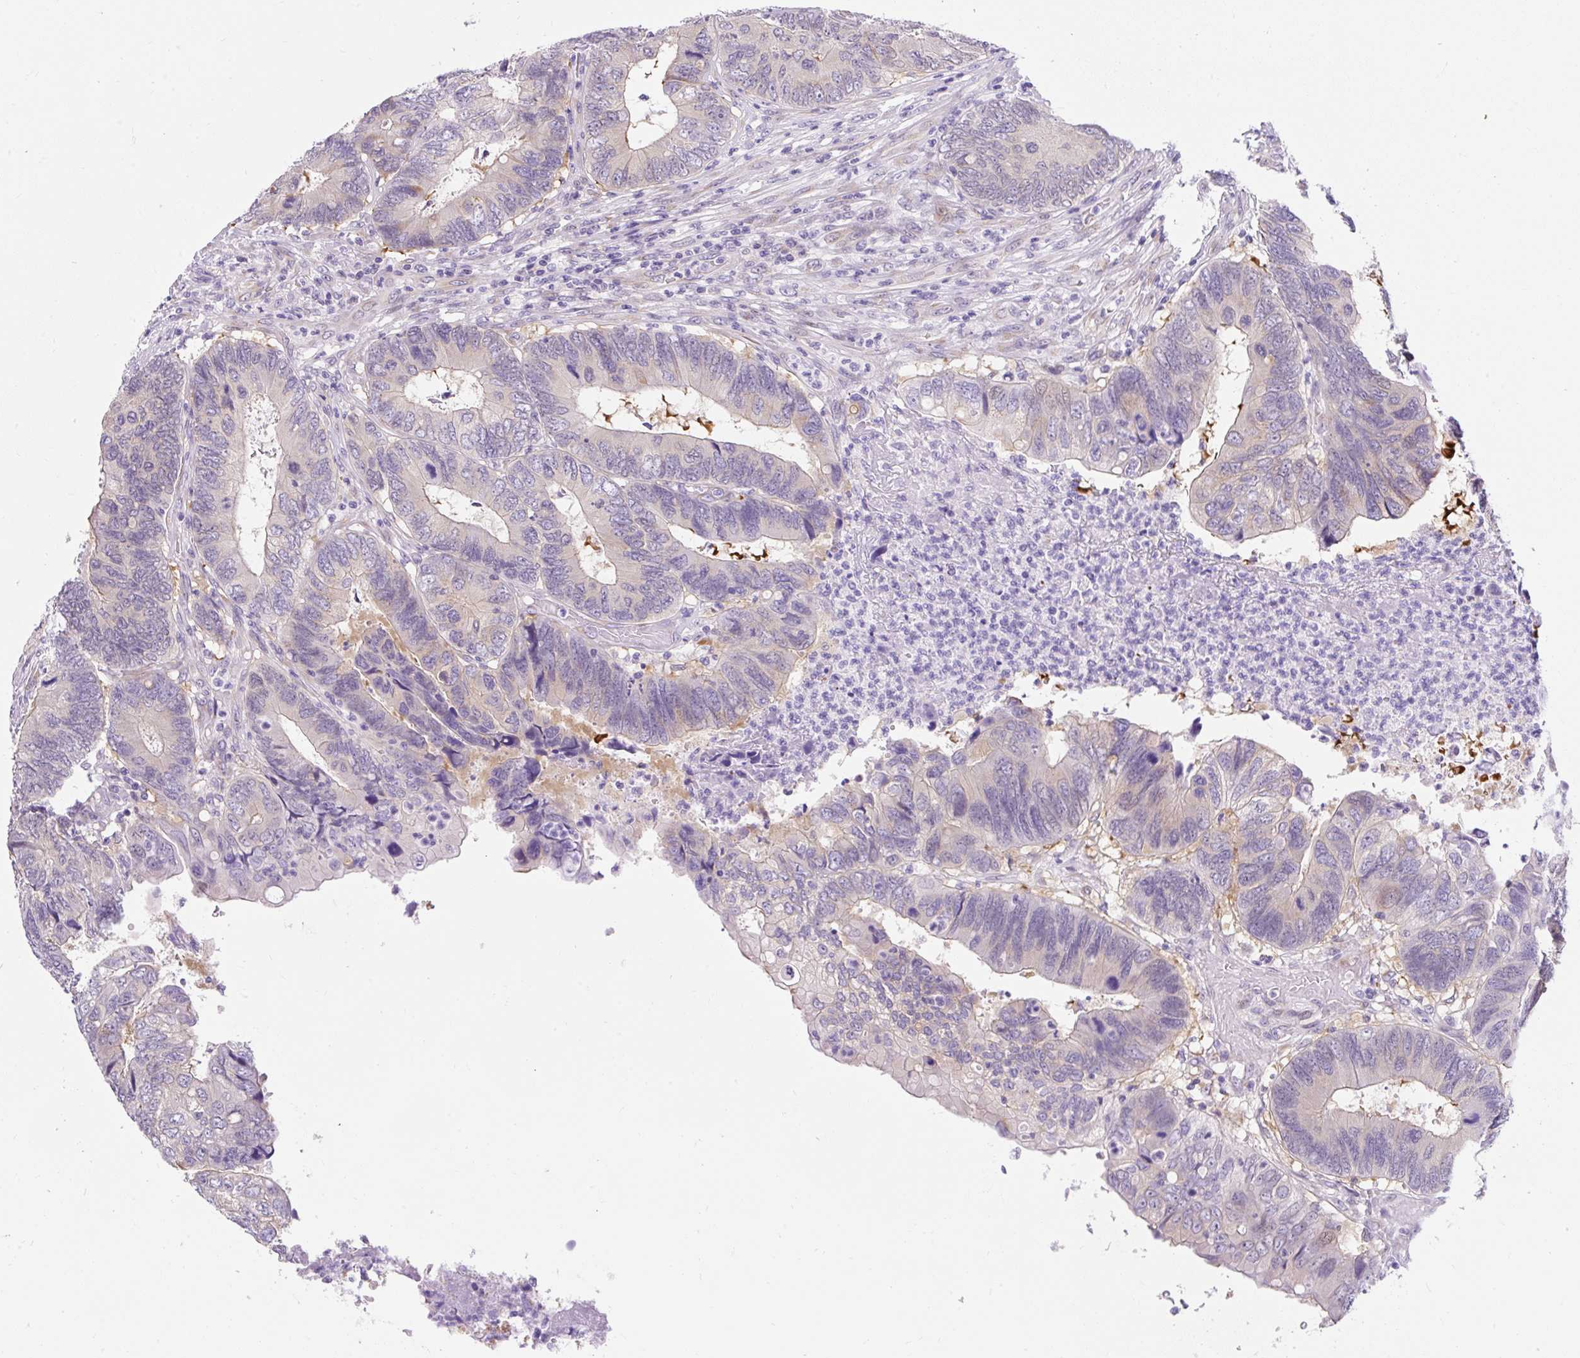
{"staining": {"intensity": "weak", "quantity": "25%-75%", "location": "cytoplasmic/membranous"}, "tissue": "colorectal cancer", "cell_type": "Tumor cells", "image_type": "cancer", "snomed": [{"axis": "morphology", "description": "Adenocarcinoma, NOS"}, {"axis": "topography", "description": "Colon"}], "caption": "Protein positivity by IHC exhibits weak cytoplasmic/membranous expression in about 25%-75% of tumor cells in colorectal adenocarcinoma.", "gene": "GOLGA8A", "patient": {"sex": "female", "age": 67}}